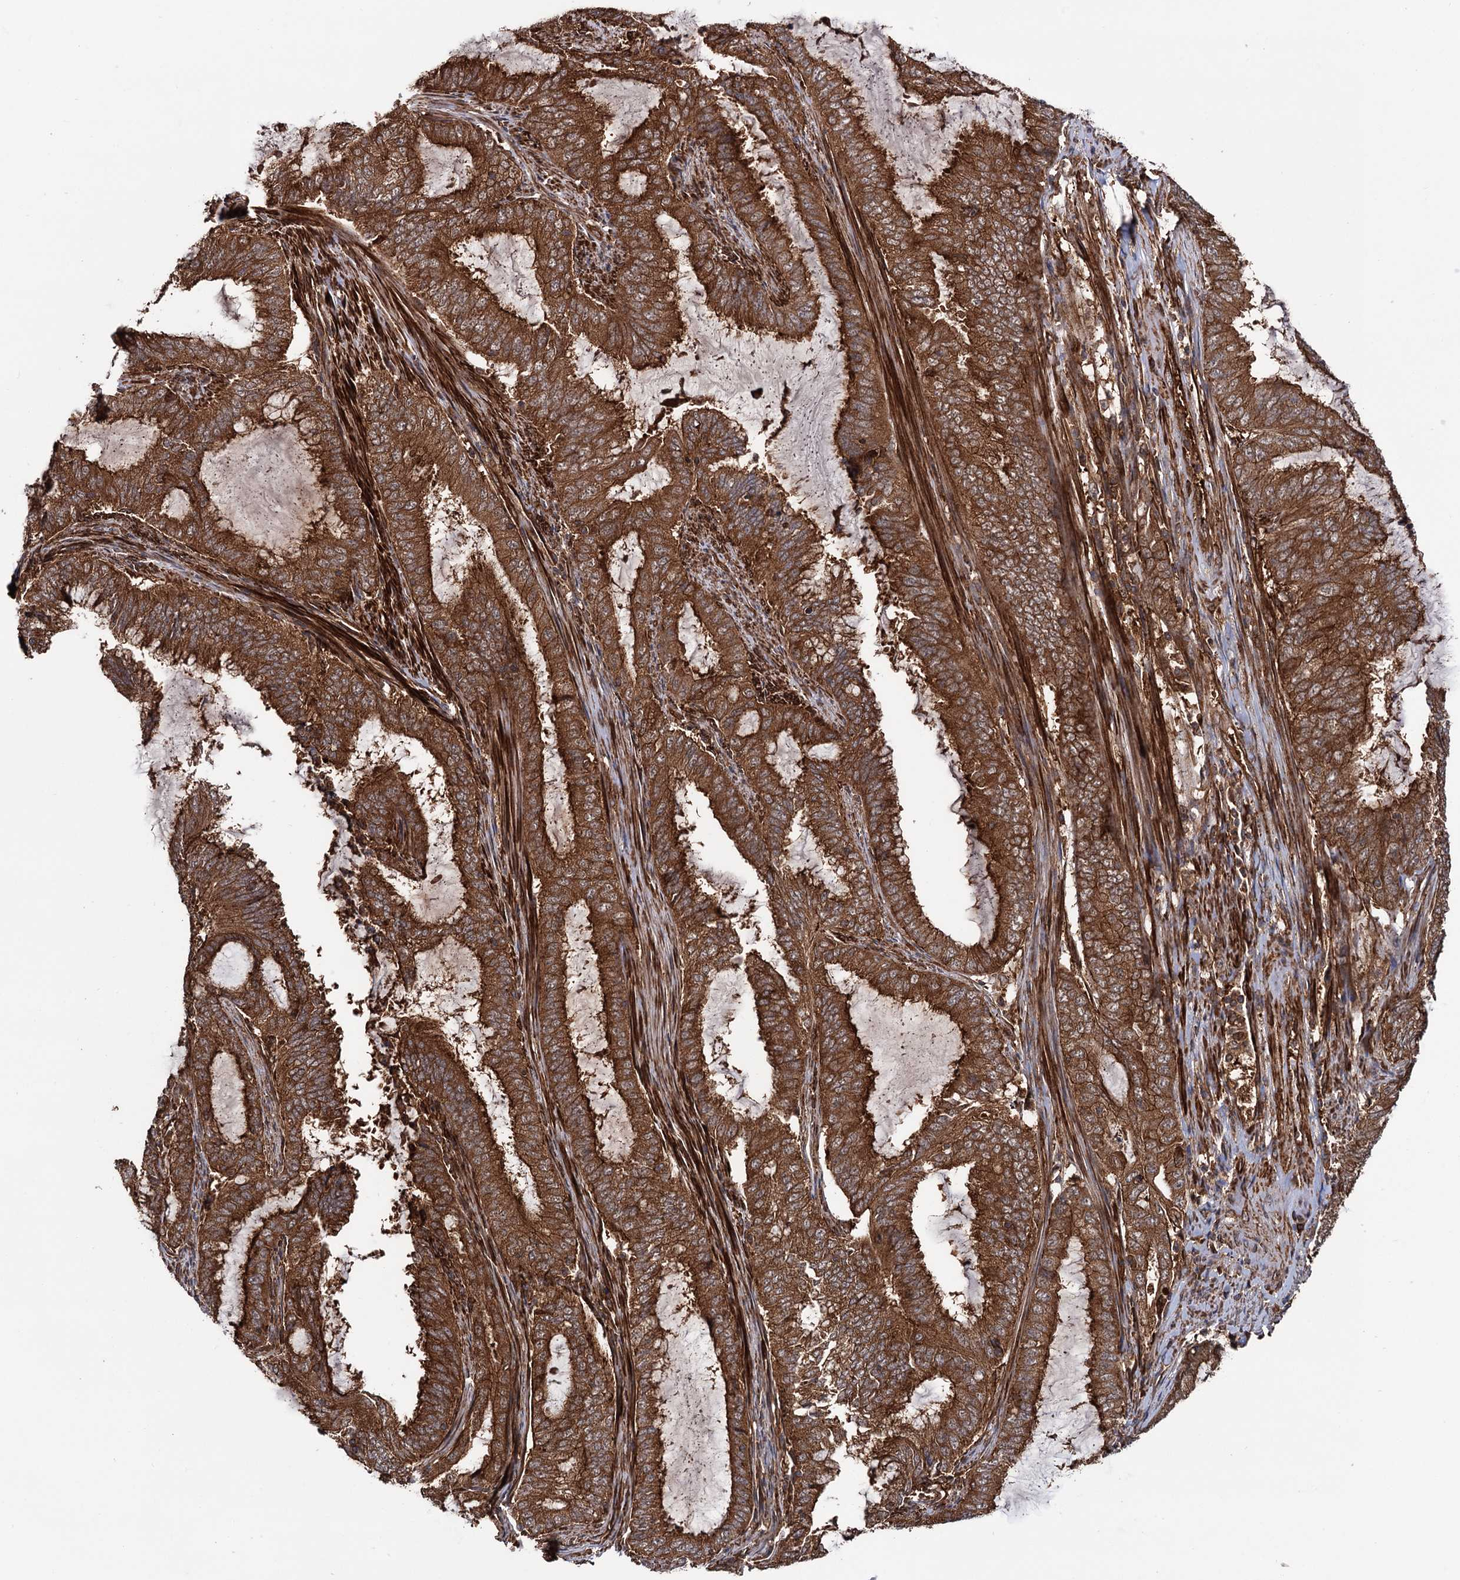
{"staining": {"intensity": "strong", "quantity": ">75%", "location": "cytoplasmic/membranous"}, "tissue": "endometrial cancer", "cell_type": "Tumor cells", "image_type": "cancer", "snomed": [{"axis": "morphology", "description": "Adenocarcinoma, NOS"}, {"axis": "topography", "description": "Endometrium"}], "caption": "Immunohistochemical staining of human endometrial cancer (adenocarcinoma) reveals strong cytoplasmic/membranous protein expression in about >75% of tumor cells. Using DAB (3,3'-diaminobenzidine) (brown) and hematoxylin (blue) stains, captured at high magnification using brightfield microscopy.", "gene": "ATP8B4", "patient": {"sex": "female", "age": 51}}